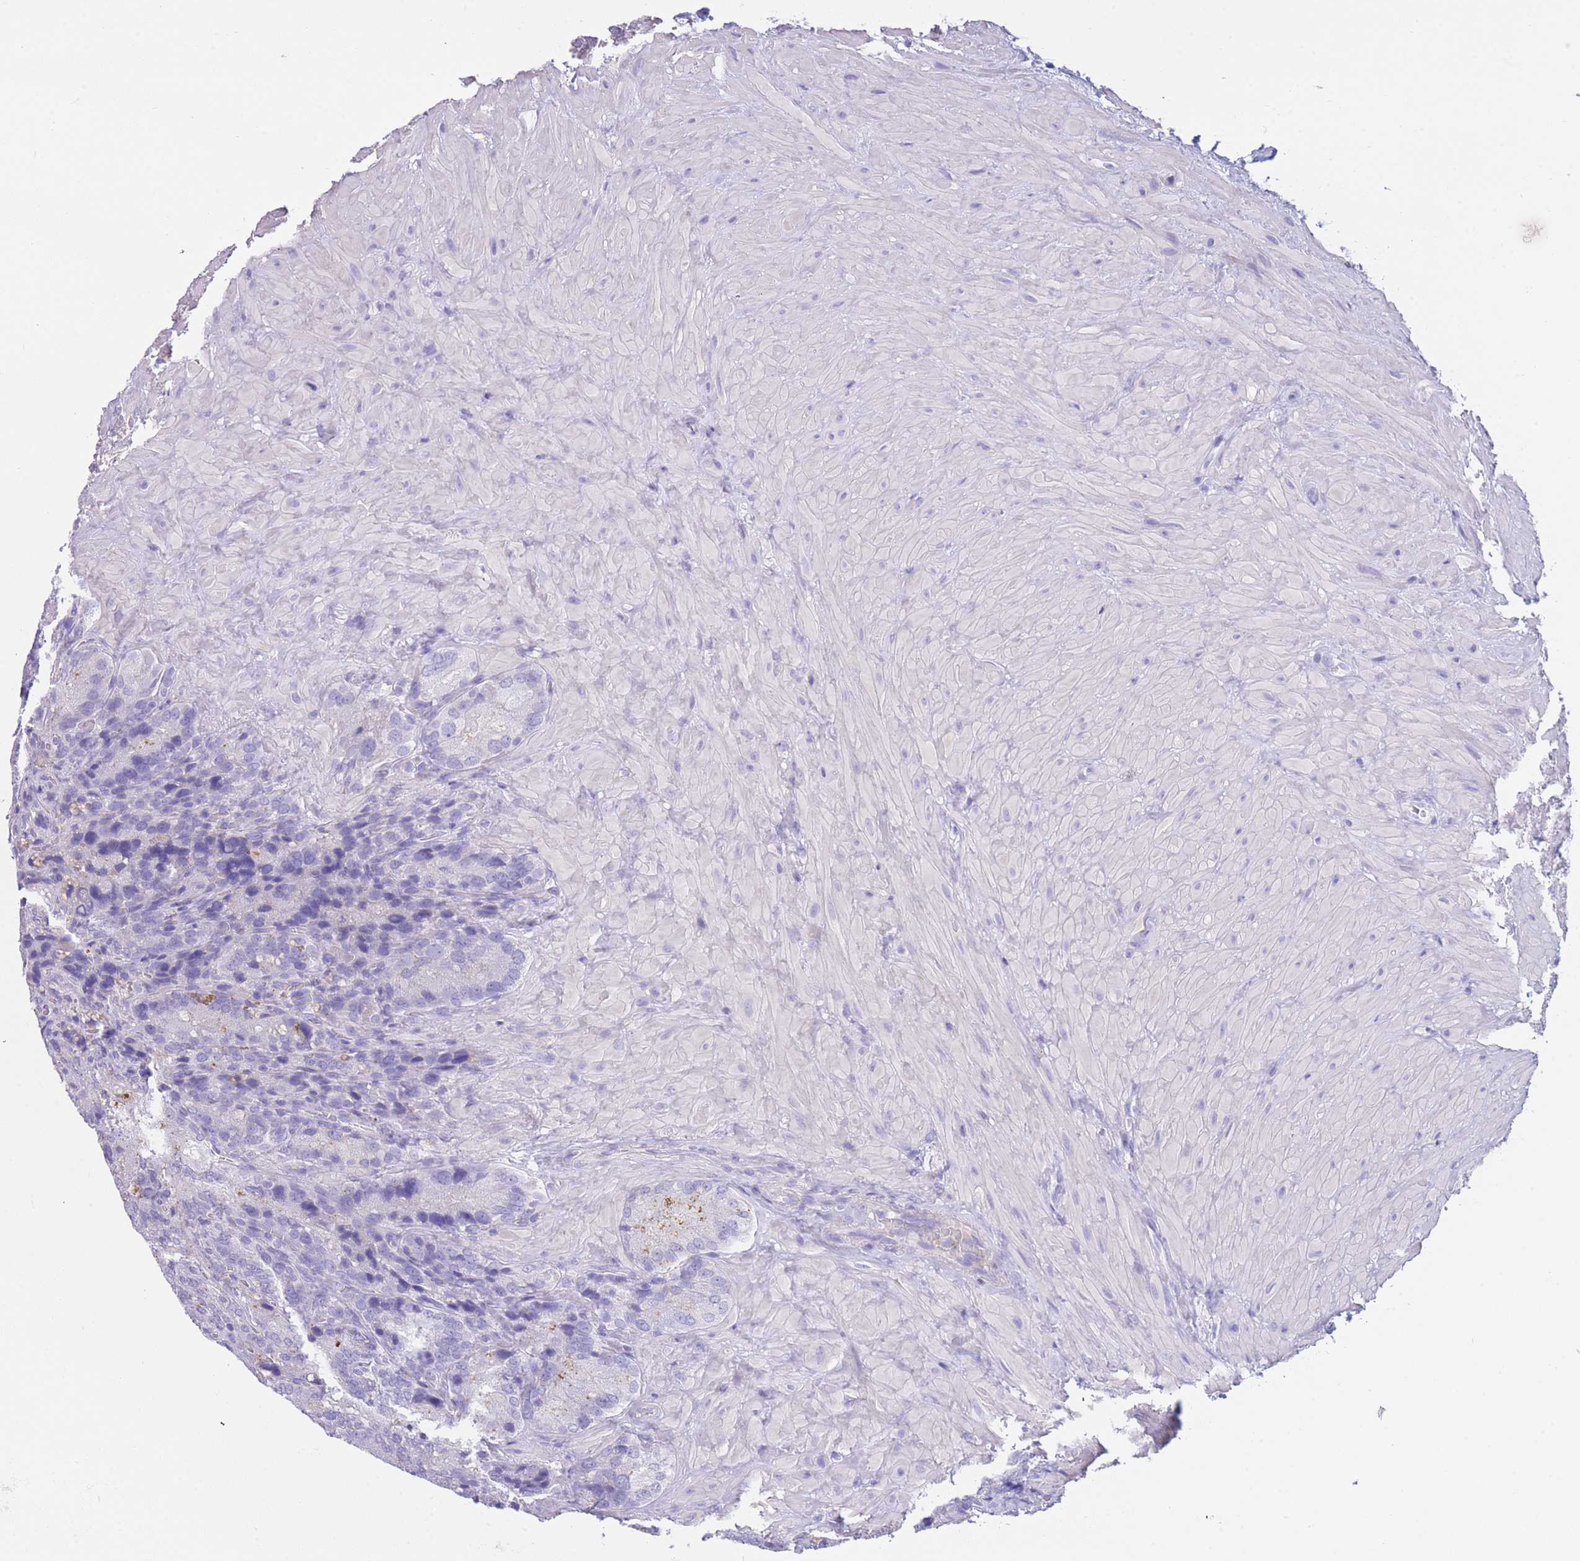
{"staining": {"intensity": "negative", "quantity": "none", "location": "none"}, "tissue": "seminal vesicle", "cell_type": "Glandular cells", "image_type": "normal", "snomed": [{"axis": "morphology", "description": "Normal tissue, NOS"}, {"axis": "topography", "description": "Seminal veicle"}], "caption": "Immunohistochemical staining of unremarkable human seminal vesicle exhibits no significant positivity in glandular cells. The staining was performed using DAB (3,3'-diaminobenzidine) to visualize the protein expression in brown, while the nuclei were stained in blue with hematoxylin (Magnification: 20x).", "gene": "PLBD1", "patient": {"sex": "male", "age": 62}}